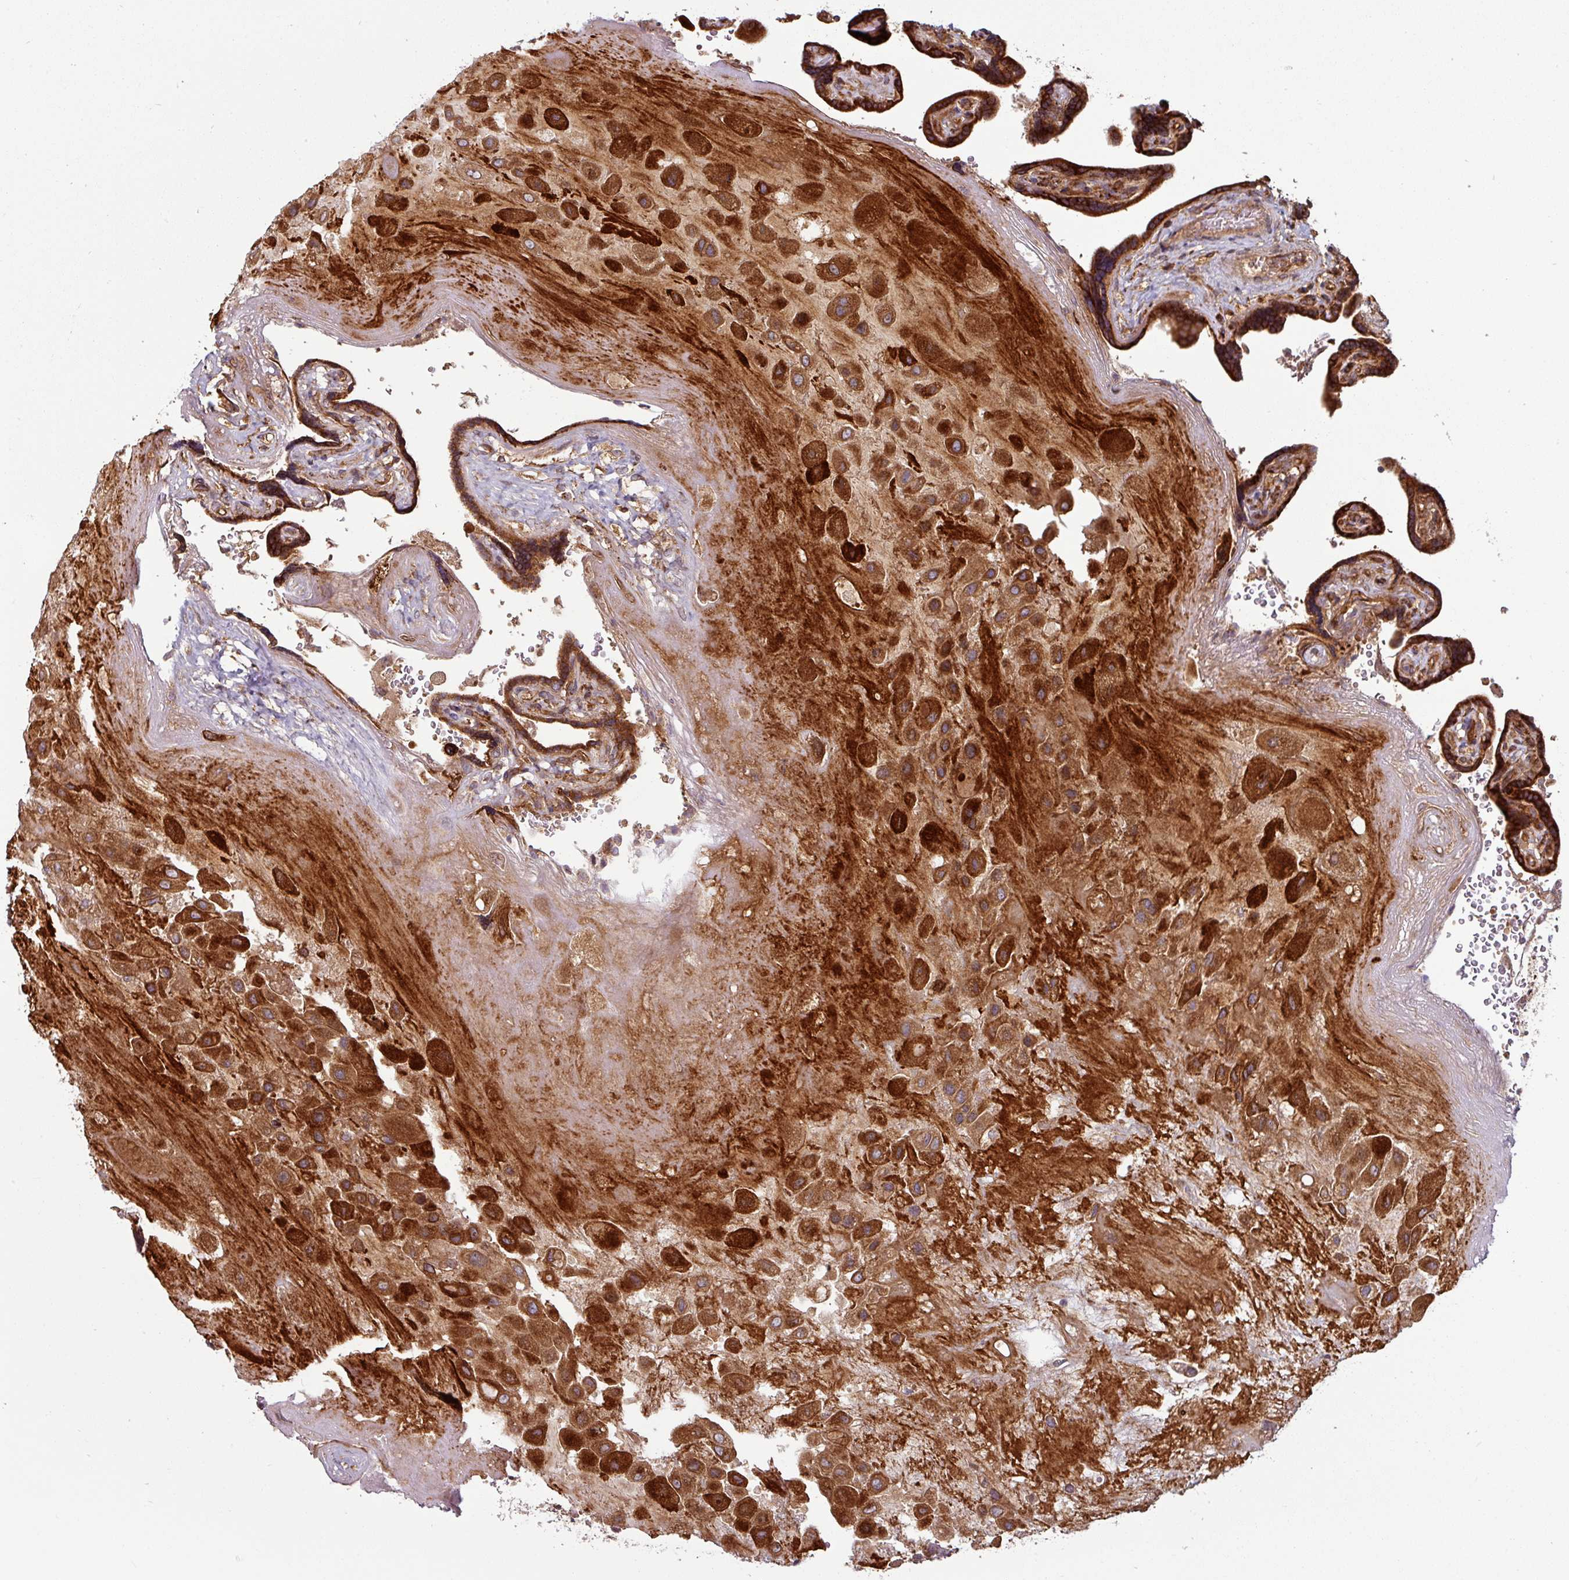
{"staining": {"intensity": "strong", "quantity": ">75%", "location": "cytoplasmic/membranous"}, "tissue": "placenta", "cell_type": "Decidual cells", "image_type": "normal", "snomed": [{"axis": "morphology", "description": "Normal tissue, NOS"}, {"axis": "topography", "description": "Placenta"}], "caption": "Strong cytoplasmic/membranous positivity for a protein is present in about >75% of decidual cells of benign placenta using immunohistochemistry.", "gene": "RAB5A", "patient": {"sex": "female", "age": 32}}